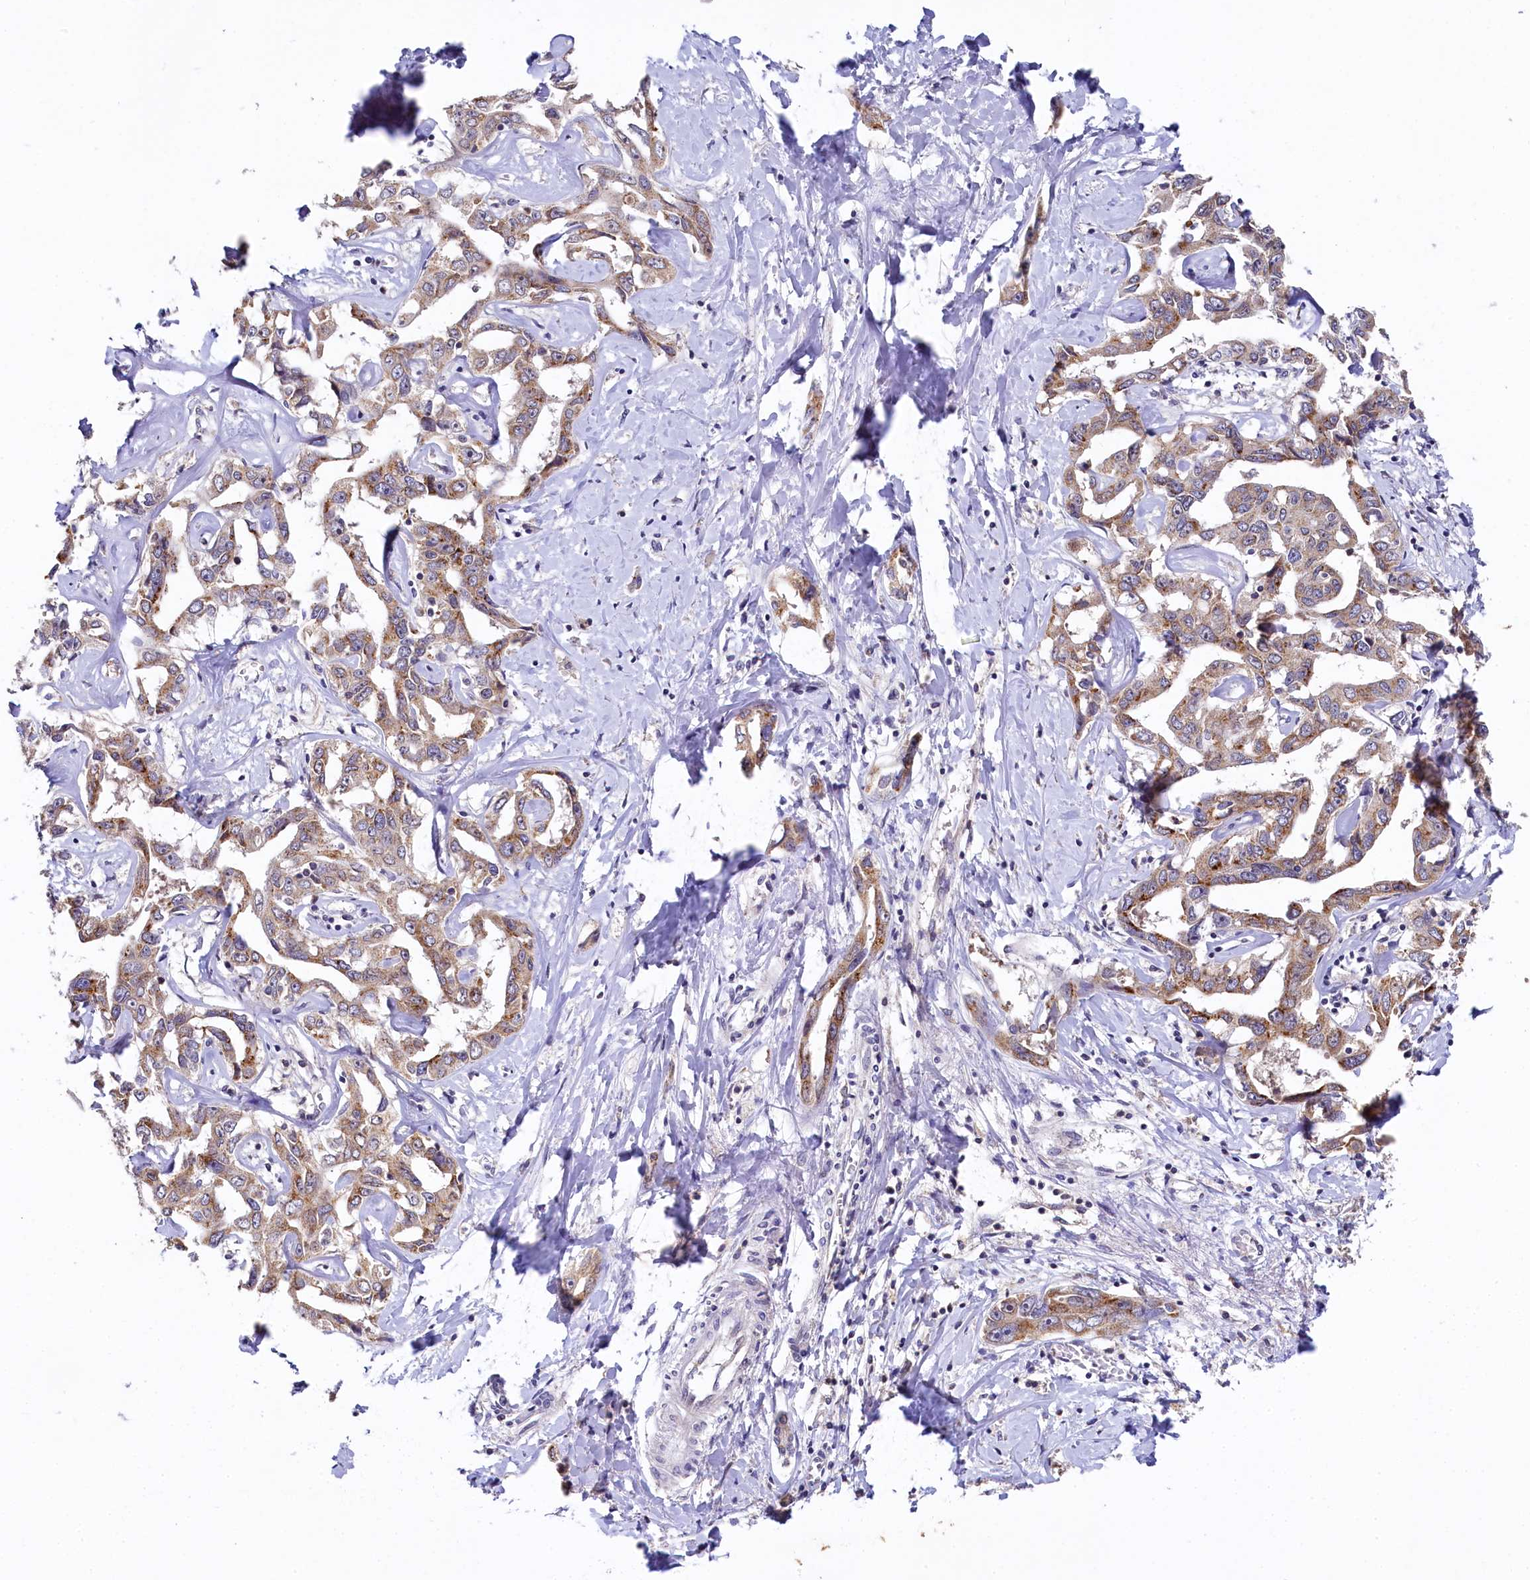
{"staining": {"intensity": "moderate", "quantity": ">75%", "location": "cytoplasmic/membranous"}, "tissue": "liver cancer", "cell_type": "Tumor cells", "image_type": "cancer", "snomed": [{"axis": "morphology", "description": "Cholangiocarcinoma"}, {"axis": "topography", "description": "Liver"}], "caption": "IHC image of neoplastic tissue: liver cancer (cholangiocarcinoma) stained using immunohistochemistry displays medium levels of moderate protein expression localized specifically in the cytoplasmic/membranous of tumor cells, appearing as a cytoplasmic/membranous brown color.", "gene": "SPINK9", "patient": {"sex": "male", "age": 59}}